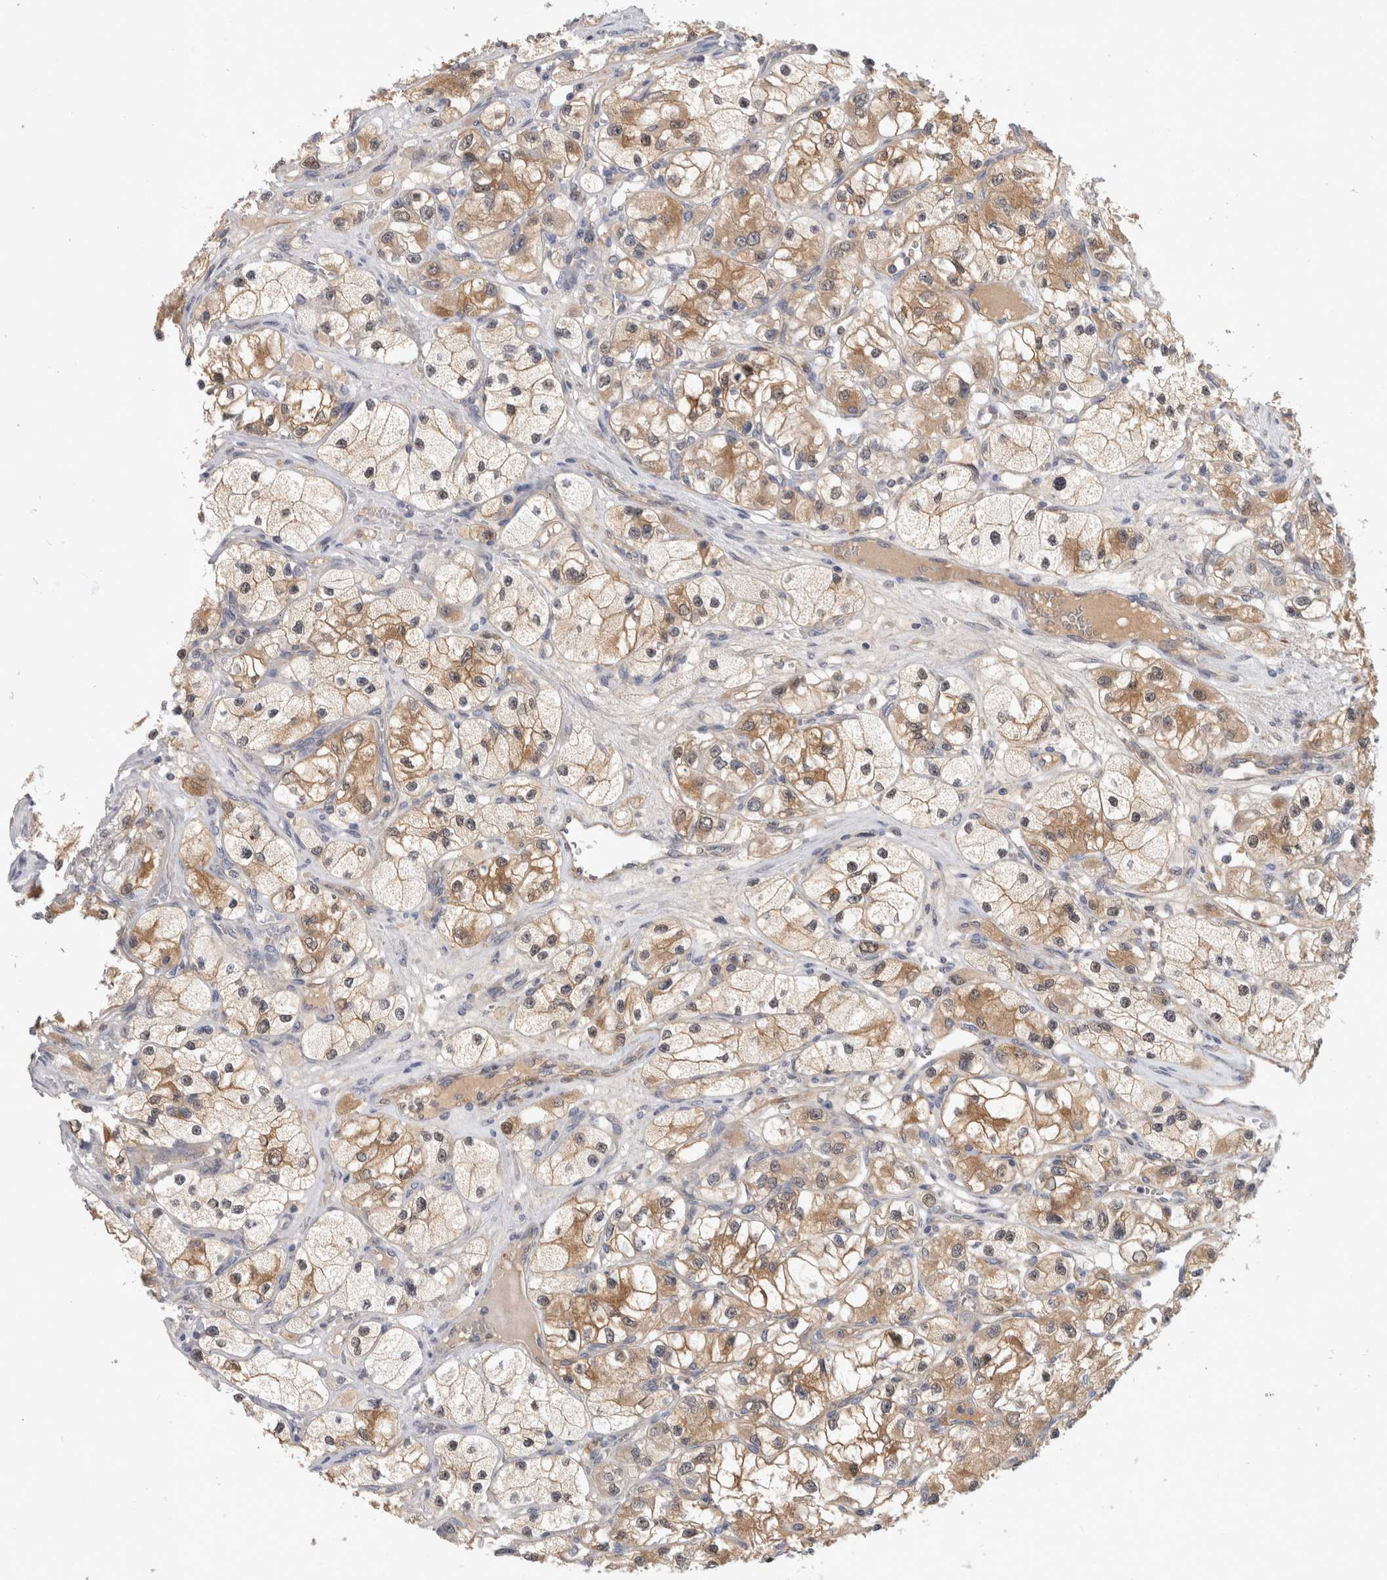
{"staining": {"intensity": "moderate", "quantity": "25%-75%", "location": "cytoplasmic/membranous"}, "tissue": "renal cancer", "cell_type": "Tumor cells", "image_type": "cancer", "snomed": [{"axis": "morphology", "description": "Adenocarcinoma, NOS"}, {"axis": "topography", "description": "Kidney"}], "caption": "Immunohistochemistry image of neoplastic tissue: renal cancer (adenocarcinoma) stained using immunohistochemistry (IHC) shows medium levels of moderate protein expression localized specifically in the cytoplasmic/membranous of tumor cells, appearing as a cytoplasmic/membranous brown color.", "gene": "PGM1", "patient": {"sex": "female", "age": 57}}